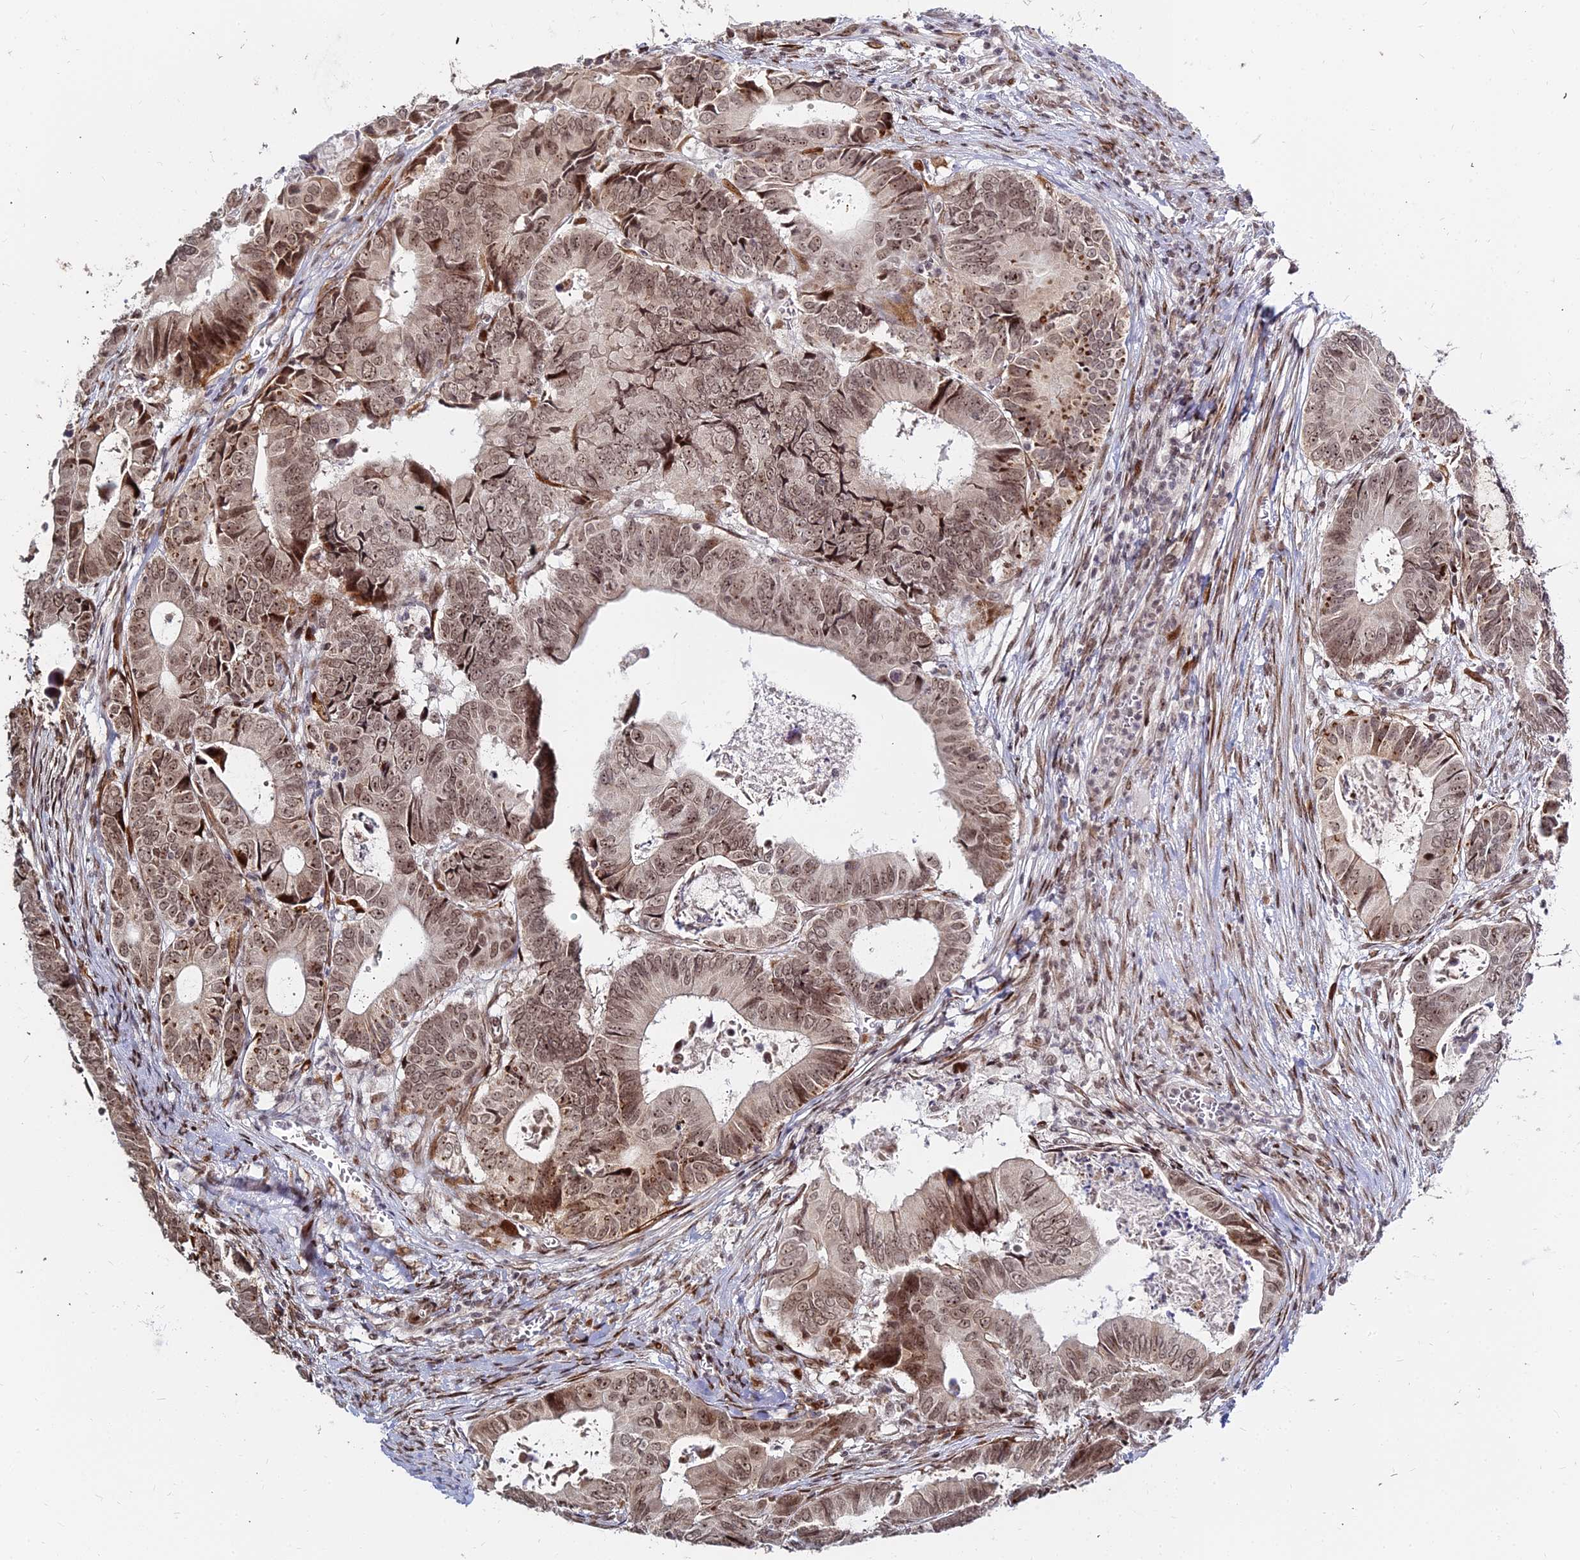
{"staining": {"intensity": "moderate", "quantity": ">75%", "location": "nuclear"}, "tissue": "colorectal cancer", "cell_type": "Tumor cells", "image_type": "cancer", "snomed": [{"axis": "morphology", "description": "Adenocarcinoma, NOS"}, {"axis": "topography", "description": "Colon"}], "caption": "IHC photomicrograph of neoplastic tissue: human colorectal adenocarcinoma stained using IHC displays medium levels of moderate protein expression localized specifically in the nuclear of tumor cells, appearing as a nuclear brown color.", "gene": "ABCA2", "patient": {"sex": "male", "age": 85}}